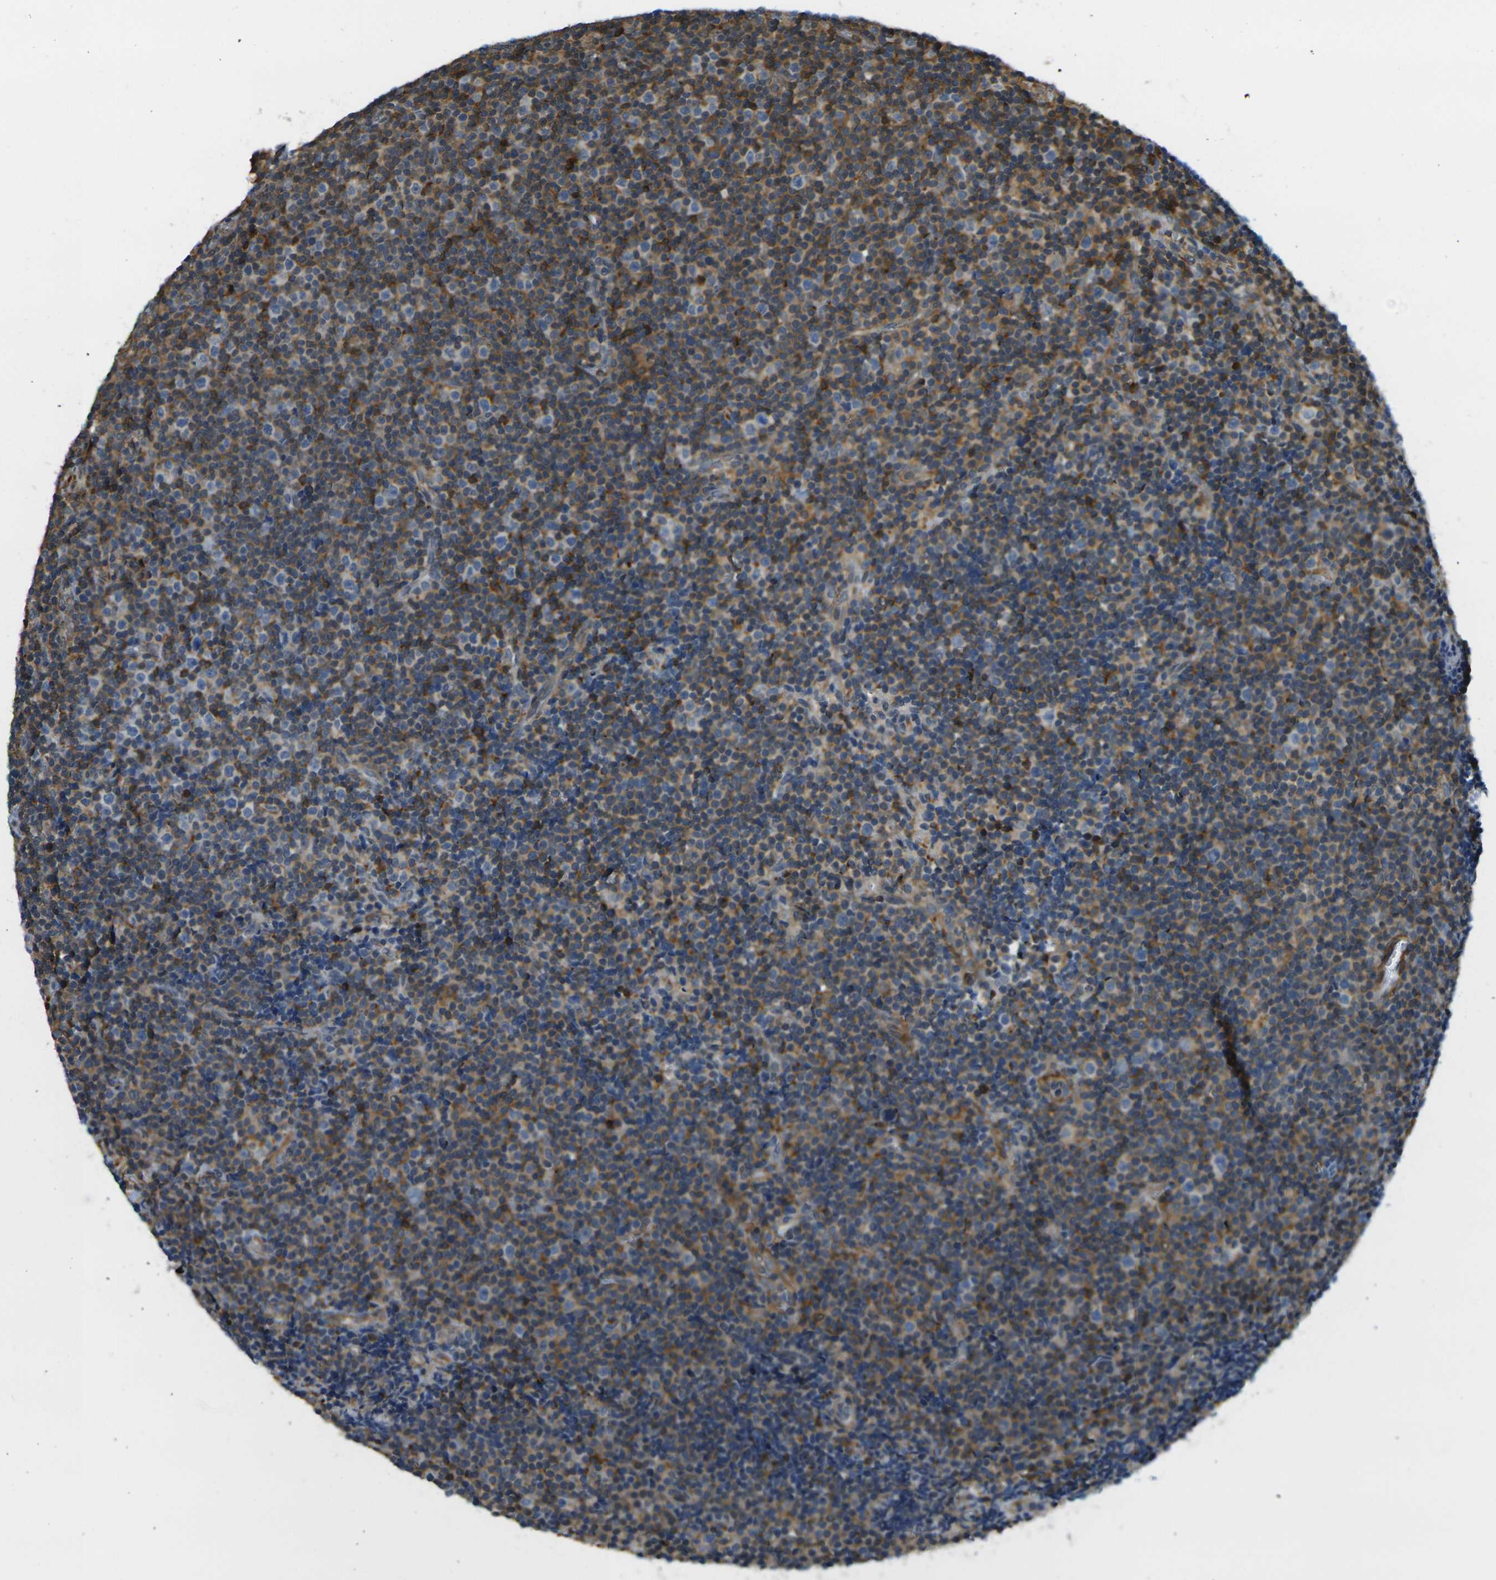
{"staining": {"intensity": "moderate", "quantity": "<25%", "location": "cytoplasmic/membranous"}, "tissue": "lymphoma", "cell_type": "Tumor cells", "image_type": "cancer", "snomed": [{"axis": "morphology", "description": "Malignant lymphoma, non-Hodgkin's type, Low grade"}, {"axis": "topography", "description": "Lymph node"}], "caption": "Low-grade malignant lymphoma, non-Hodgkin's type stained for a protein (brown) exhibits moderate cytoplasmic/membranous positive expression in approximately <25% of tumor cells.", "gene": "LASP1", "patient": {"sex": "female", "age": 67}}